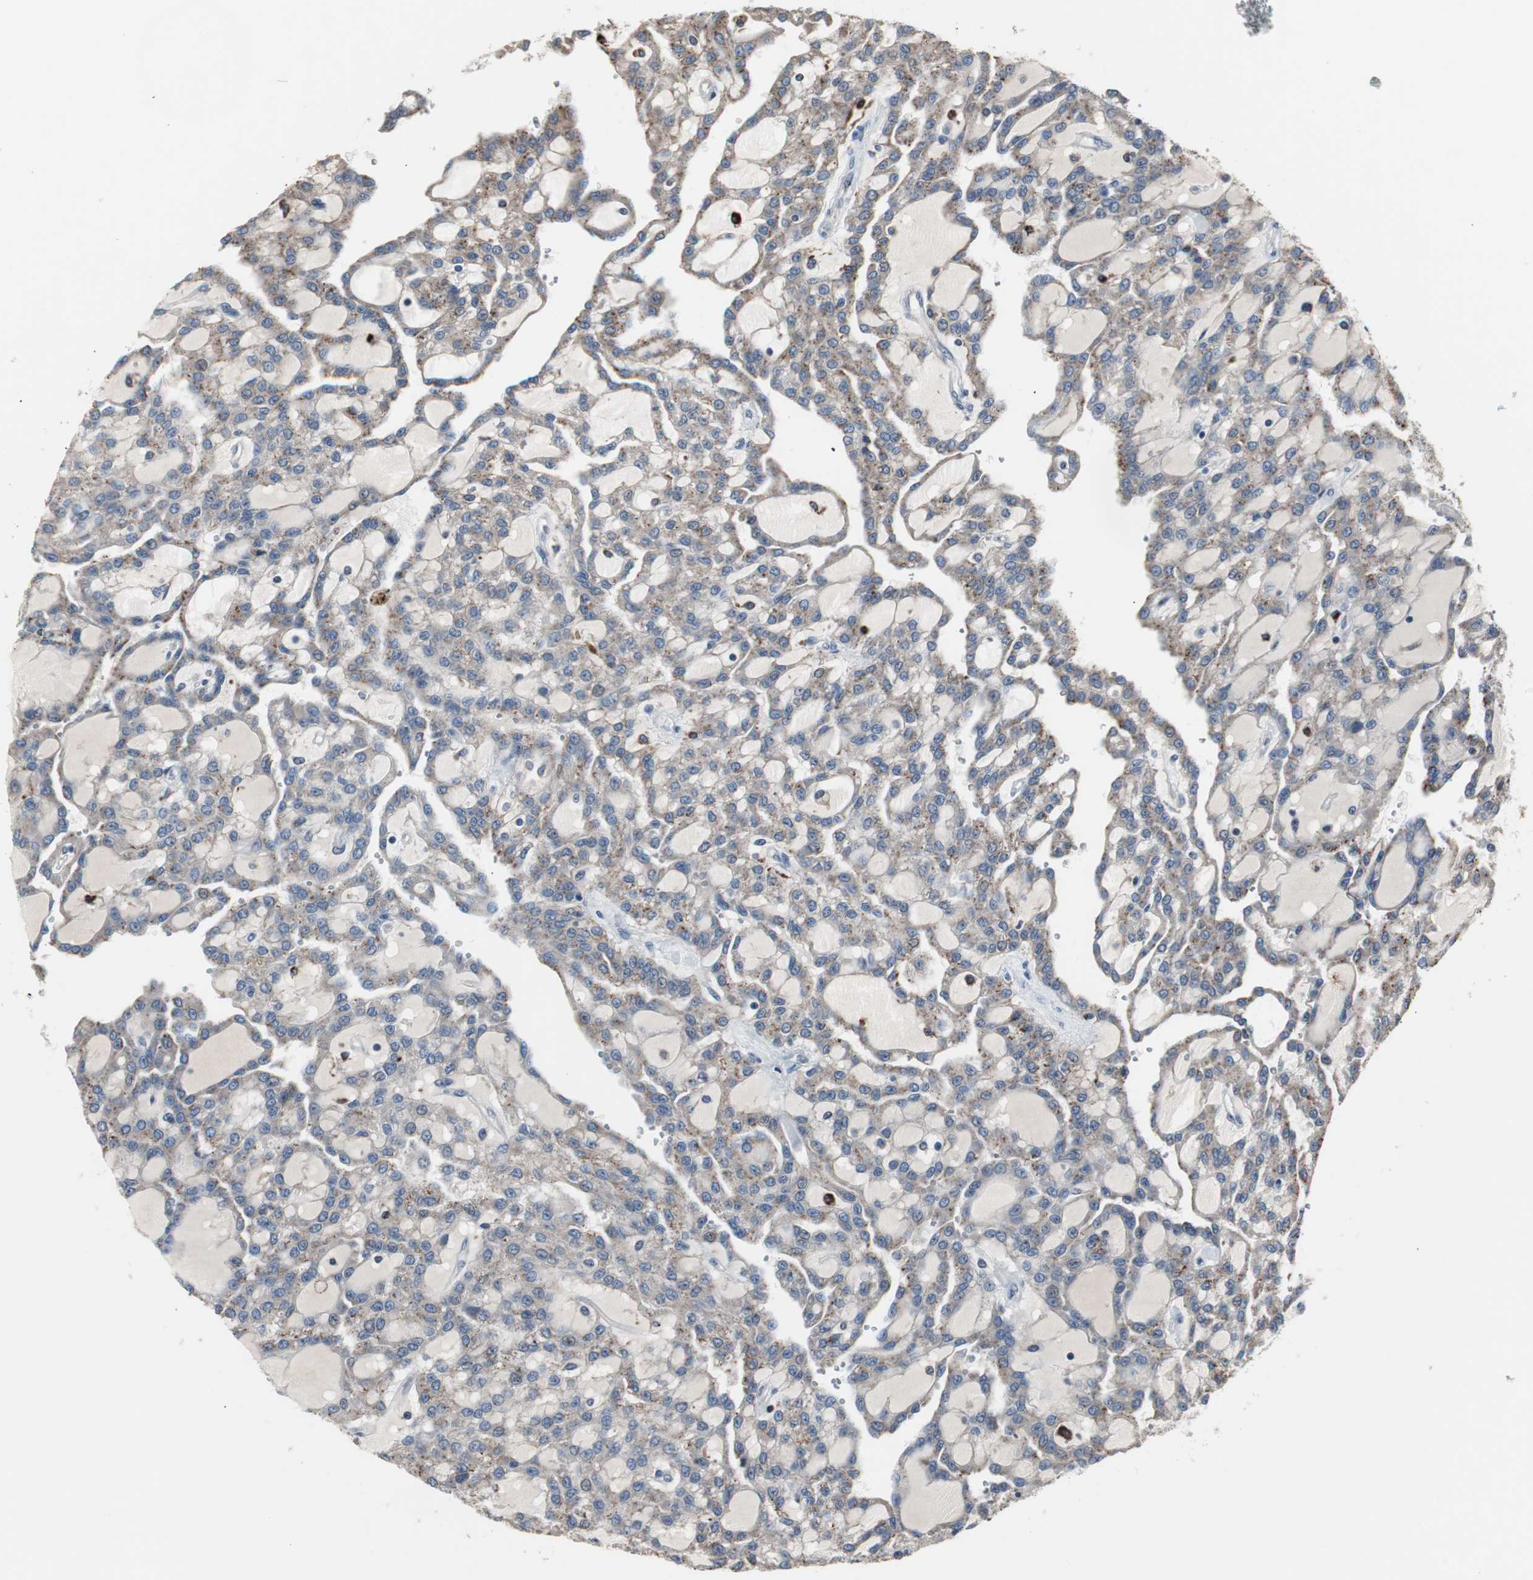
{"staining": {"intensity": "moderate", "quantity": ">75%", "location": "cytoplasmic/membranous"}, "tissue": "renal cancer", "cell_type": "Tumor cells", "image_type": "cancer", "snomed": [{"axis": "morphology", "description": "Adenocarcinoma, NOS"}, {"axis": "topography", "description": "Kidney"}], "caption": "Renal cancer tissue reveals moderate cytoplasmic/membranous positivity in approximately >75% of tumor cells", "gene": "PCYT1B", "patient": {"sex": "male", "age": 63}}